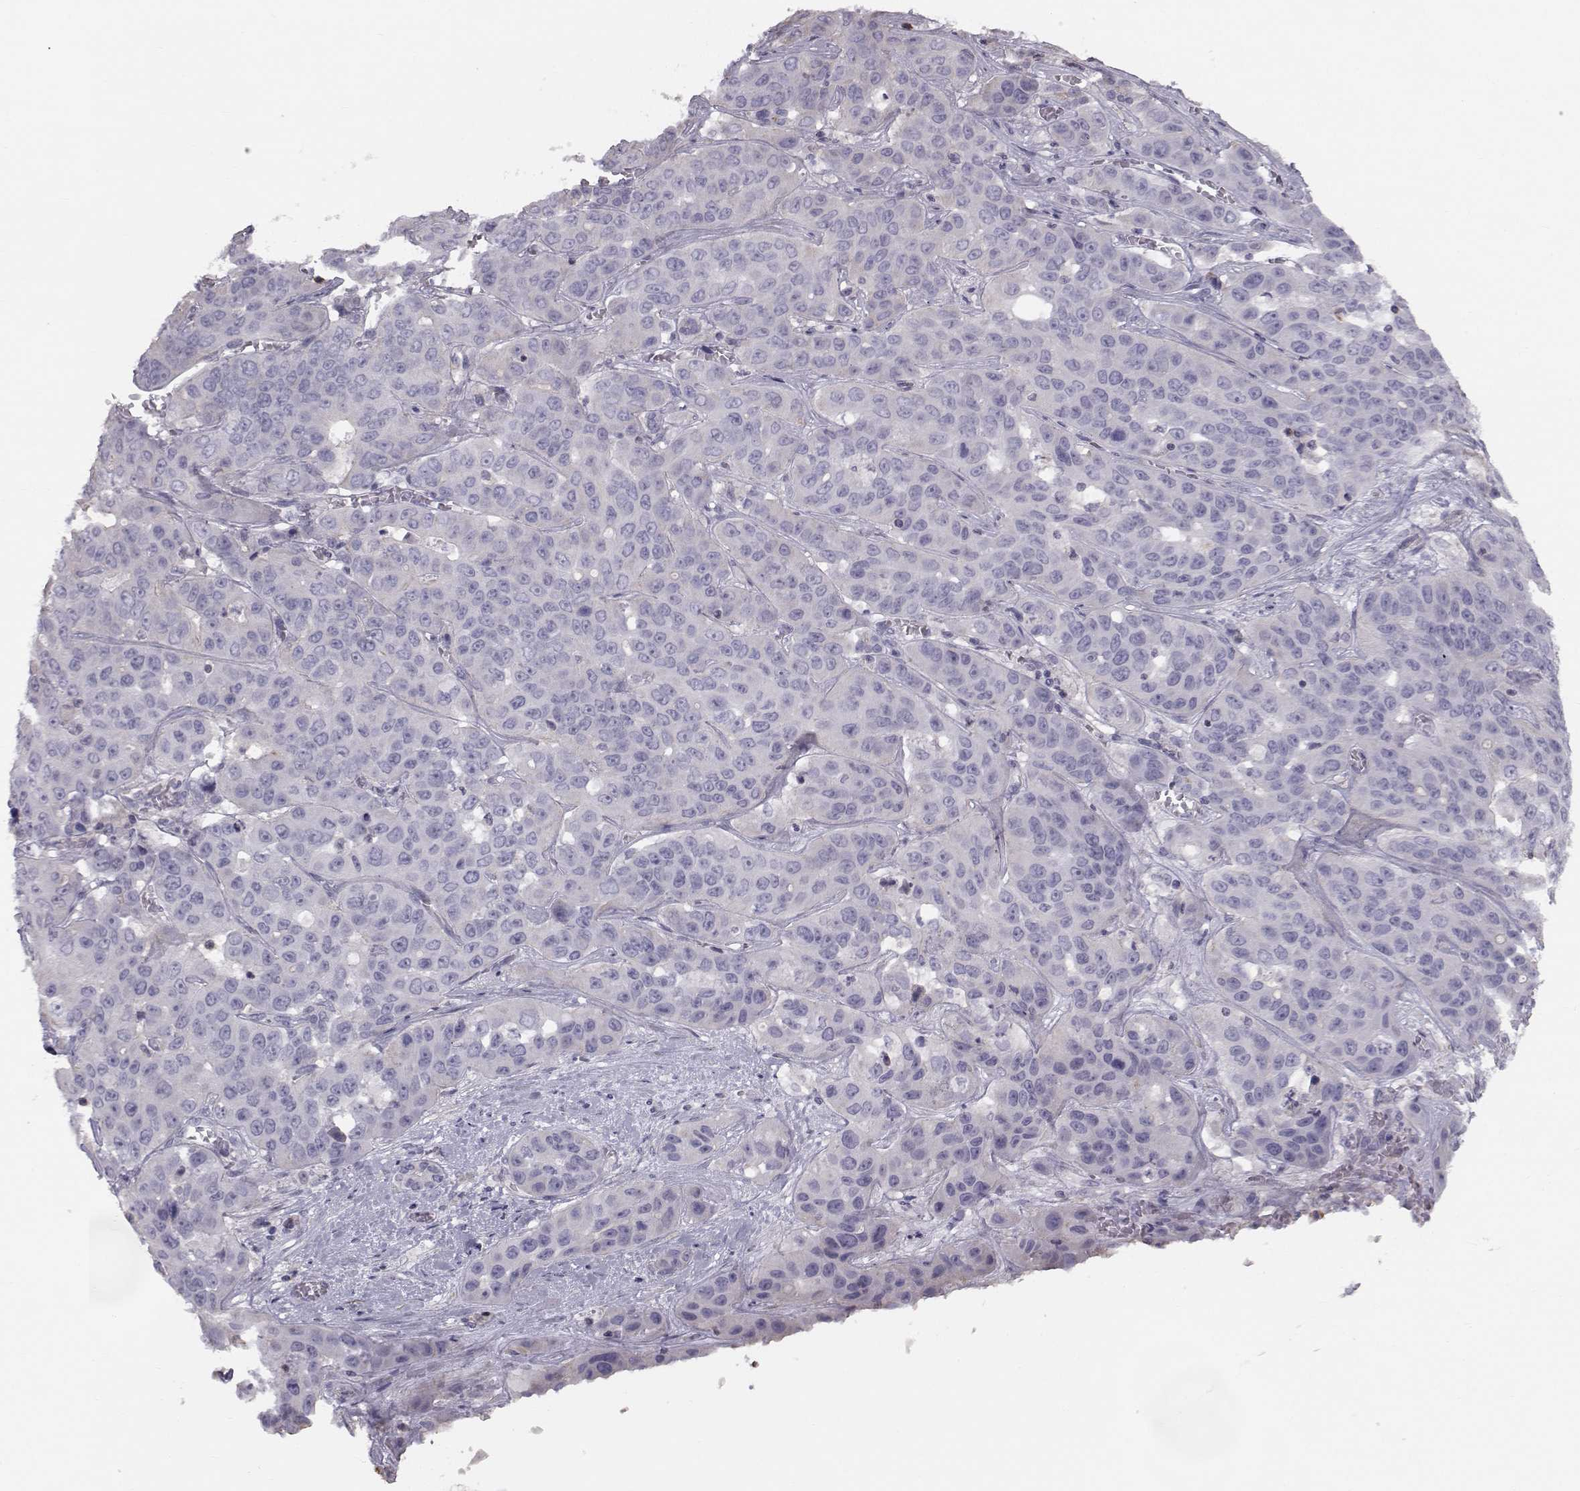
{"staining": {"intensity": "negative", "quantity": "none", "location": "none"}, "tissue": "liver cancer", "cell_type": "Tumor cells", "image_type": "cancer", "snomed": [{"axis": "morphology", "description": "Cholangiocarcinoma"}, {"axis": "topography", "description": "Liver"}], "caption": "Tumor cells are negative for protein expression in human liver cancer (cholangiocarcinoma).", "gene": "GARIN3", "patient": {"sex": "female", "age": 52}}